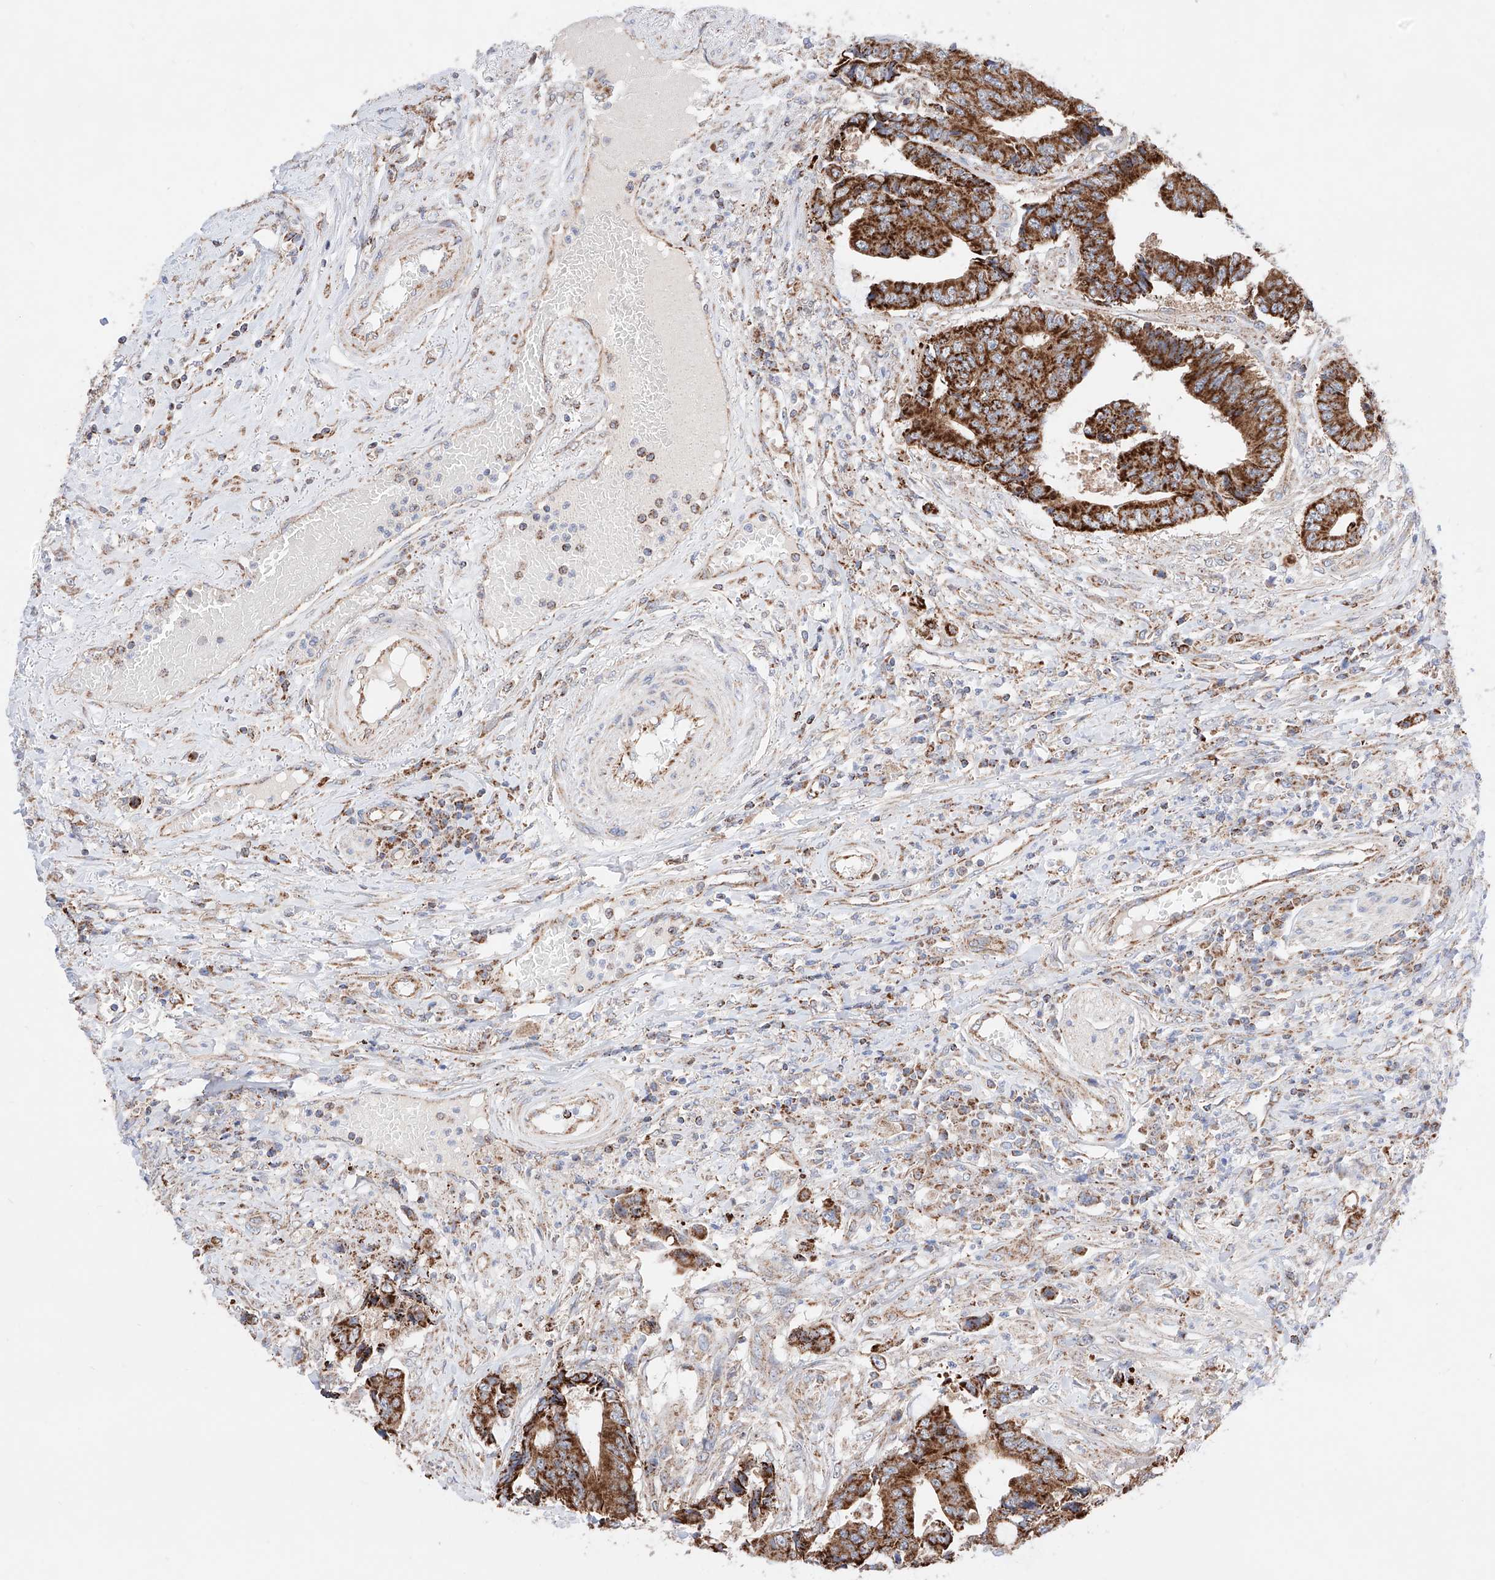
{"staining": {"intensity": "strong", "quantity": ">75%", "location": "cytoplasmic/membranous"}, "tissue": "colorectal cancer", "cell_type": "Tumor cells", "image_type": "cancer", "snomed": [{"axis": "morphology", "description": "Adenocarcinoma, NOS"}, {"axis": "topography", "description": "Rectum"}], "caption": "Approximately >75% of tumor cells in colorectal cancer display strong cytoplasmic/membranous protein positivity as visualized by brown immunohistochemical staining.", "gene": "KTI12", "patient": {"sex": "male", "age": 84}}